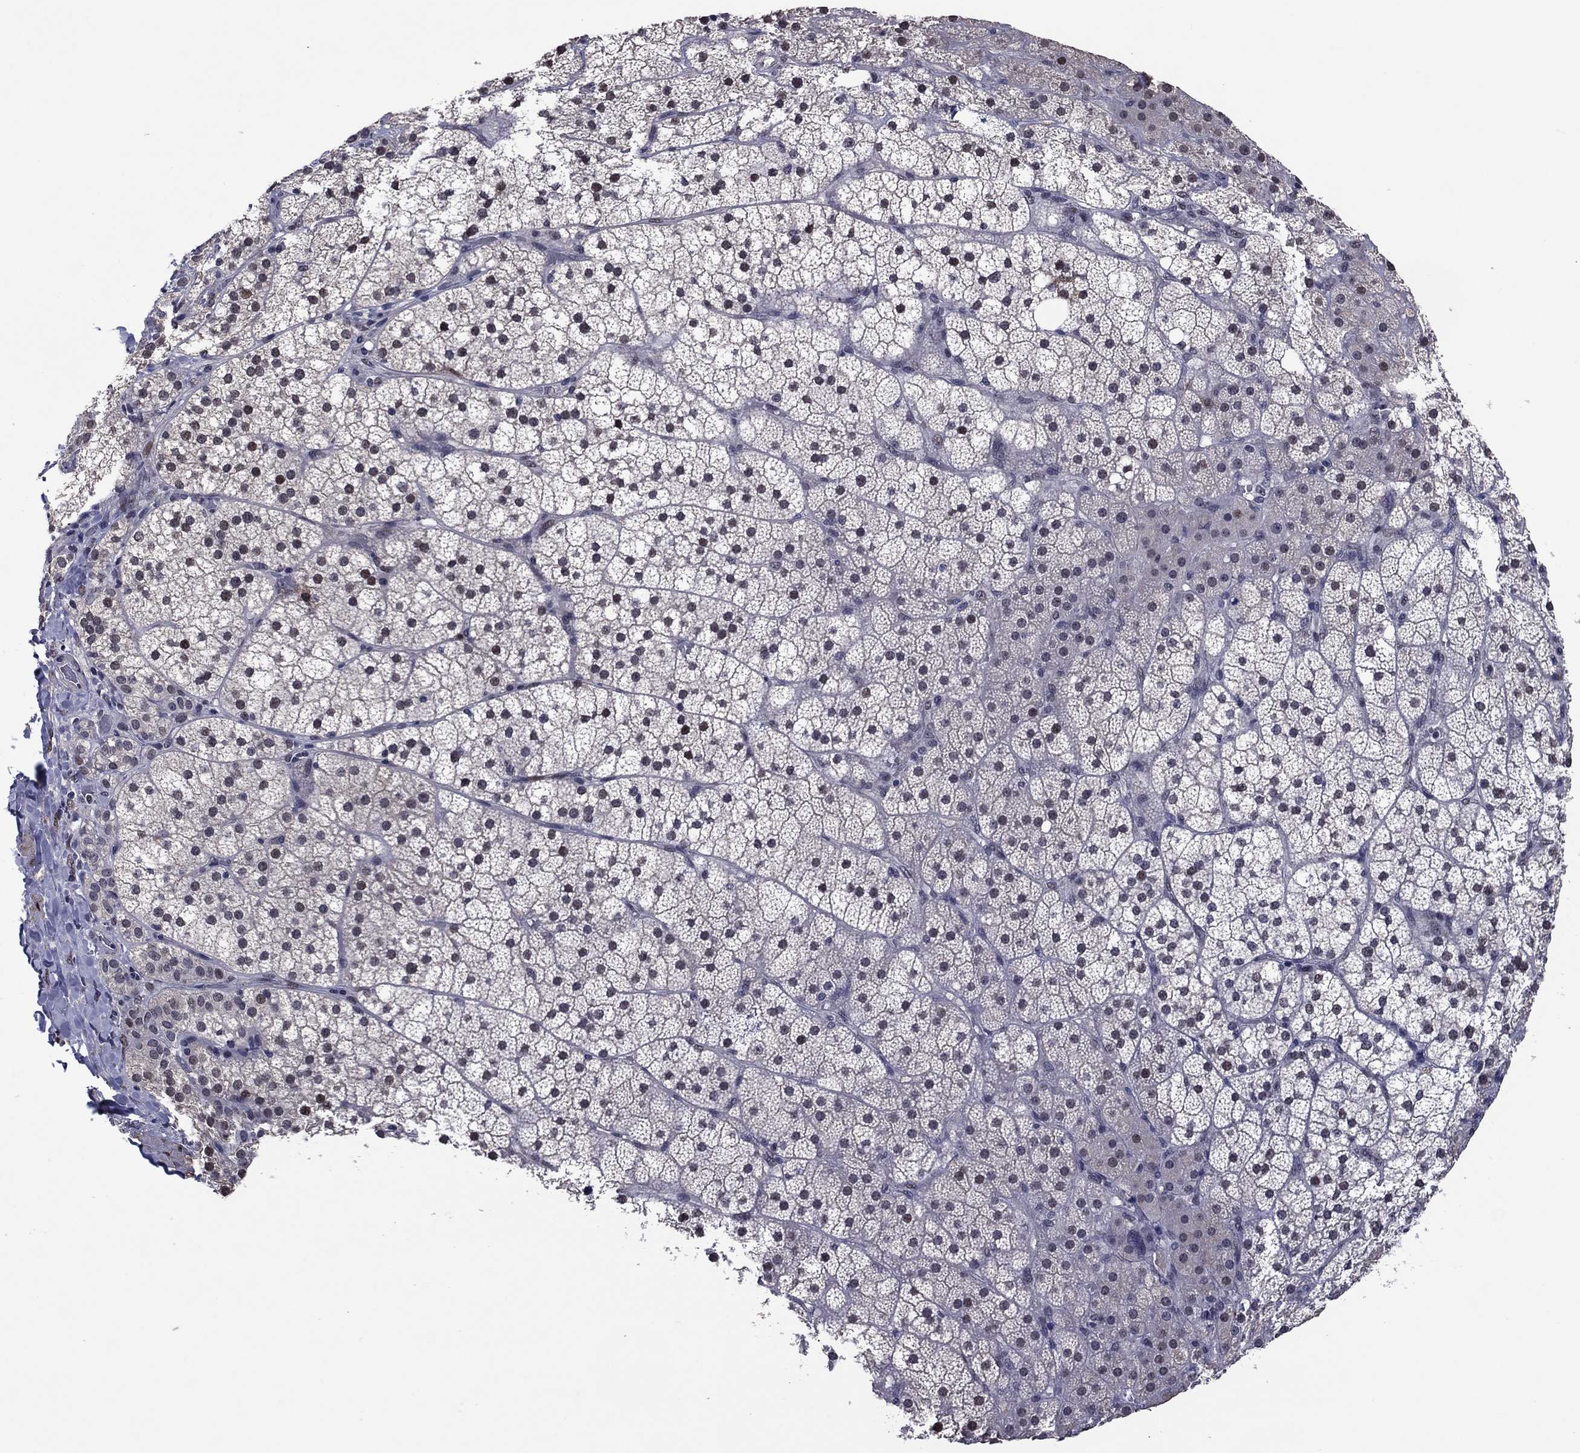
{"staining": {"intensity": "weak", "quantity": "<25%", "location": "nuclear"}, "tissue": "adrenal gland", "cell_type": "Glandular cells", "image_type": "normal", "snomed": [{"axis": "morphology", "description": "Normal tissue, NOS"}, {"axis": "topography", "description": "Adrenal gland"}], "caption": "The immunohistochemistry (IHC) photomicrograph has no significant expression in glandular cells of adrenal gland.", "gene": "TYMS", "patient": {"sex": "male", "age": 53}}